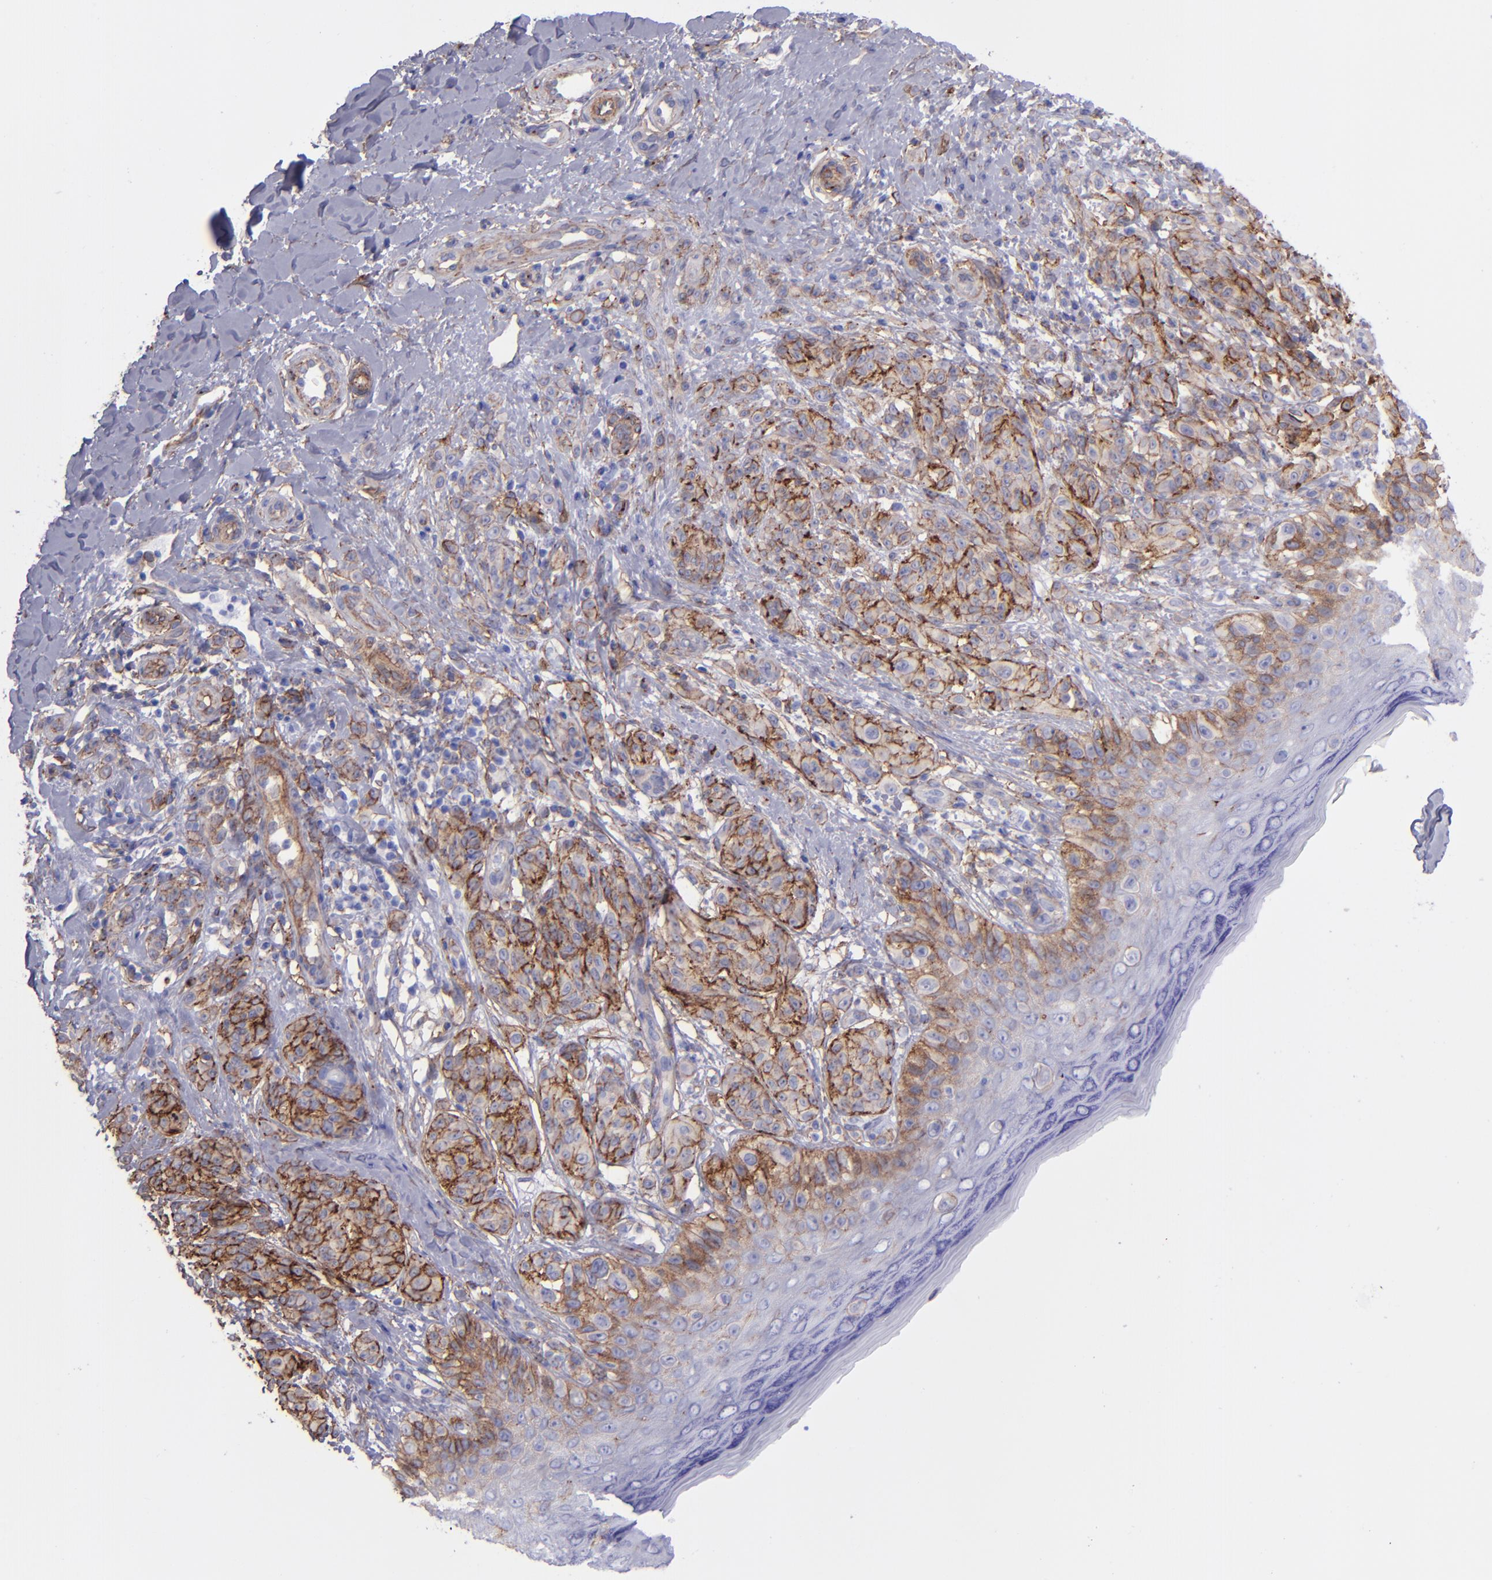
{"staining": {"intensity": "moderate", "quantity": ">75%", "location": "cytoplasmic/membranous"}, "tissue": "melanoma", "cell_type": "Tumor cells", "image_type": "cancer", "snomed": [{"axis": "morphology", "description": "Malignant melanoma, NOS"}, {"axis": "topography", "description": "Skin"}], "caption": "The immunohistochemical stain highlights moderate cytoplasmic/membranous staining in tumor cells of malignant melanoma tissue. The staining was performed using DAB, with brown indicating positive protein expression. Nuclei are stained blue with hematoxylin.", "gene": "ITGAV", "patient": {"sex": "male", "age": 57}}